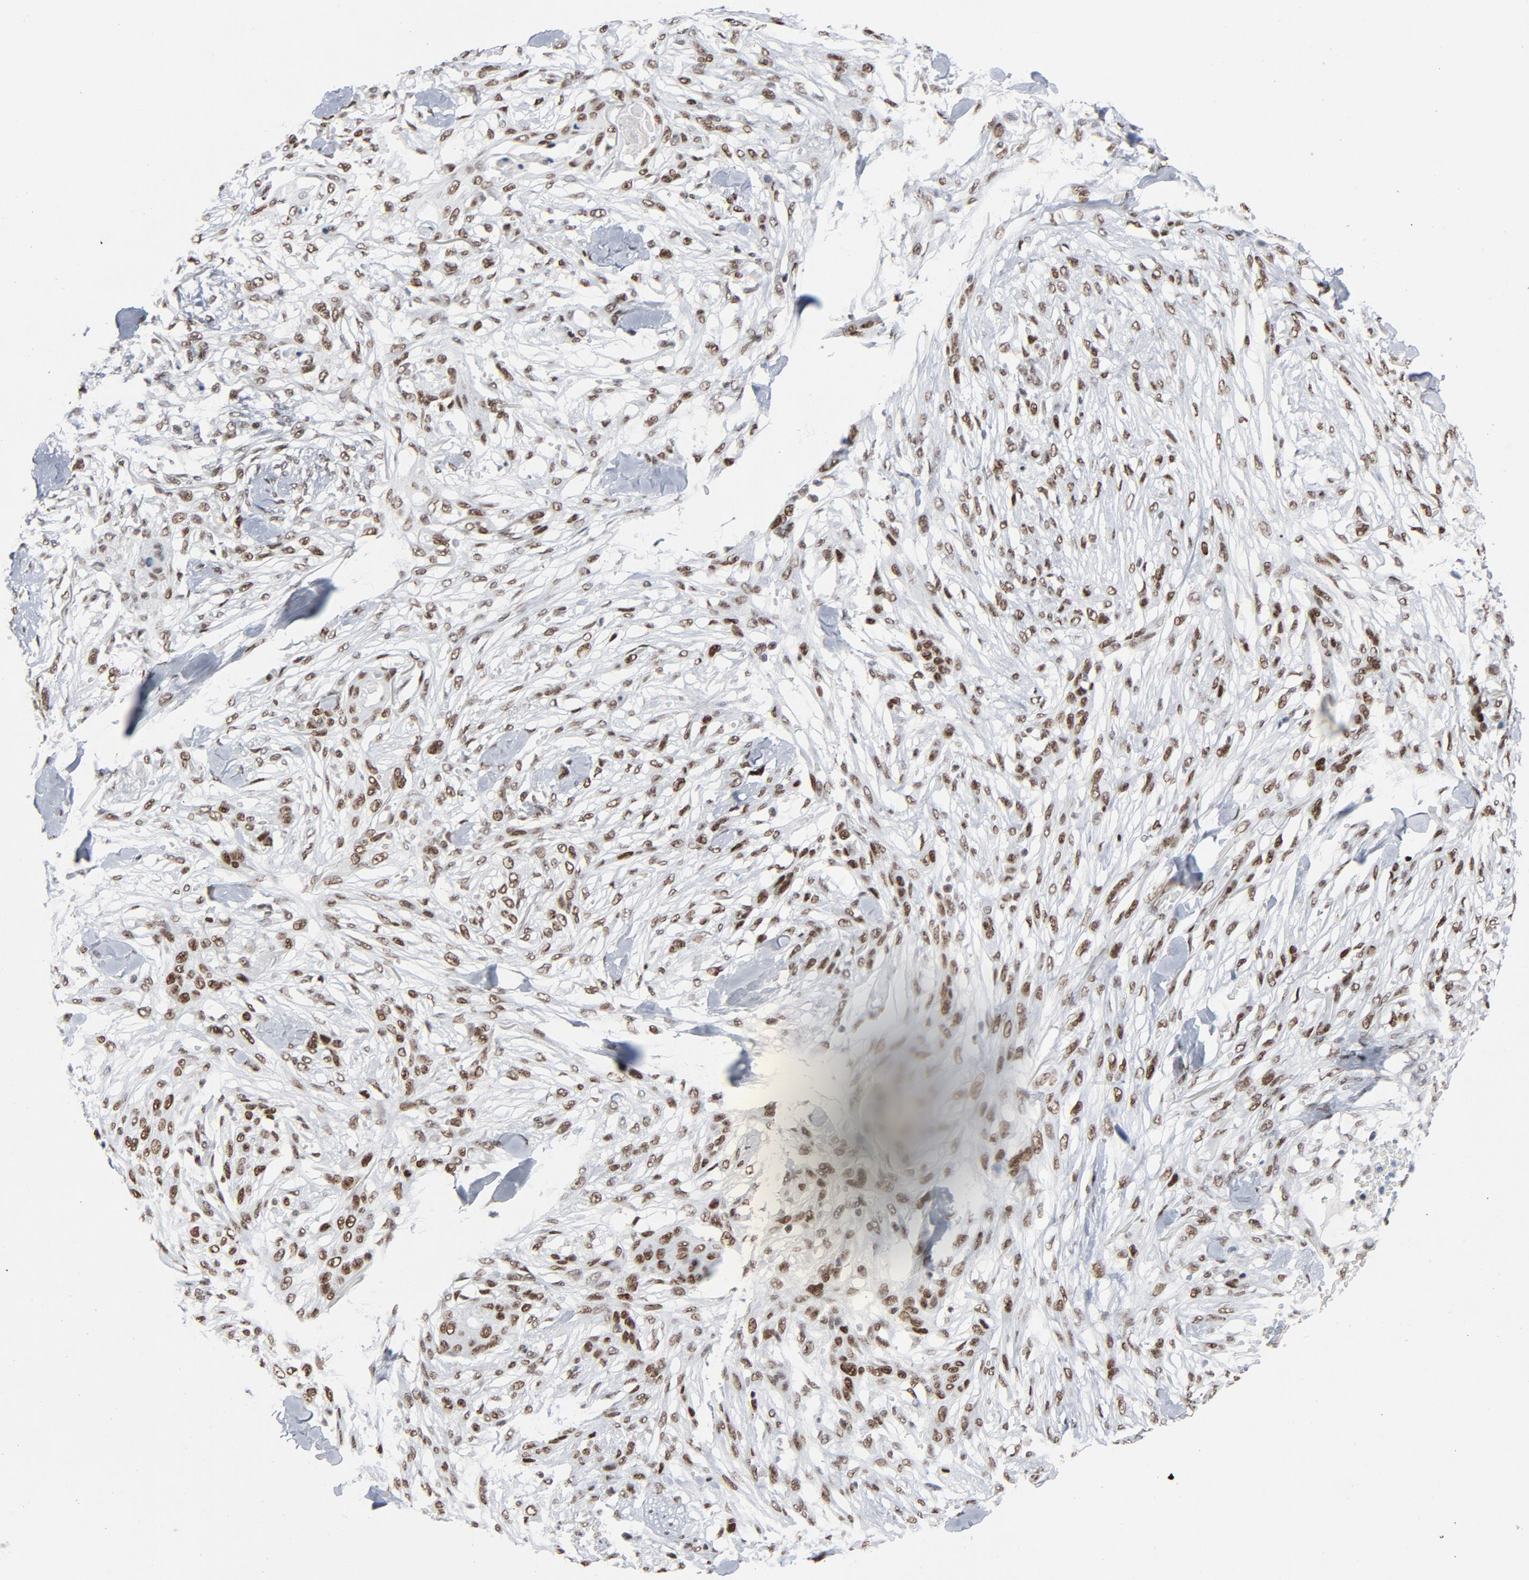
{"staining": {"intensity": "moderate", "quantity": ">75%", "location": "nuclear"}, "tissue": "skin cancer", "cell_type": "Tumor cells", "image_type": "cancer", "snomed": [{"axis": "morphology", "description": "Normal tissue, NOS"}, {"axis": "morphology", "description": "Squamous cell carcinoma, NOS"}, {"axis": "topography", "description": "Skin"}], "caption": "A medium amount of moderate nuclear staining is identified in approximately >75% of tumor cells in squamous cell carcinoma (skin) tissue.", "gene": "HSF1", "patient": {"sex": "female", "age": 59}}